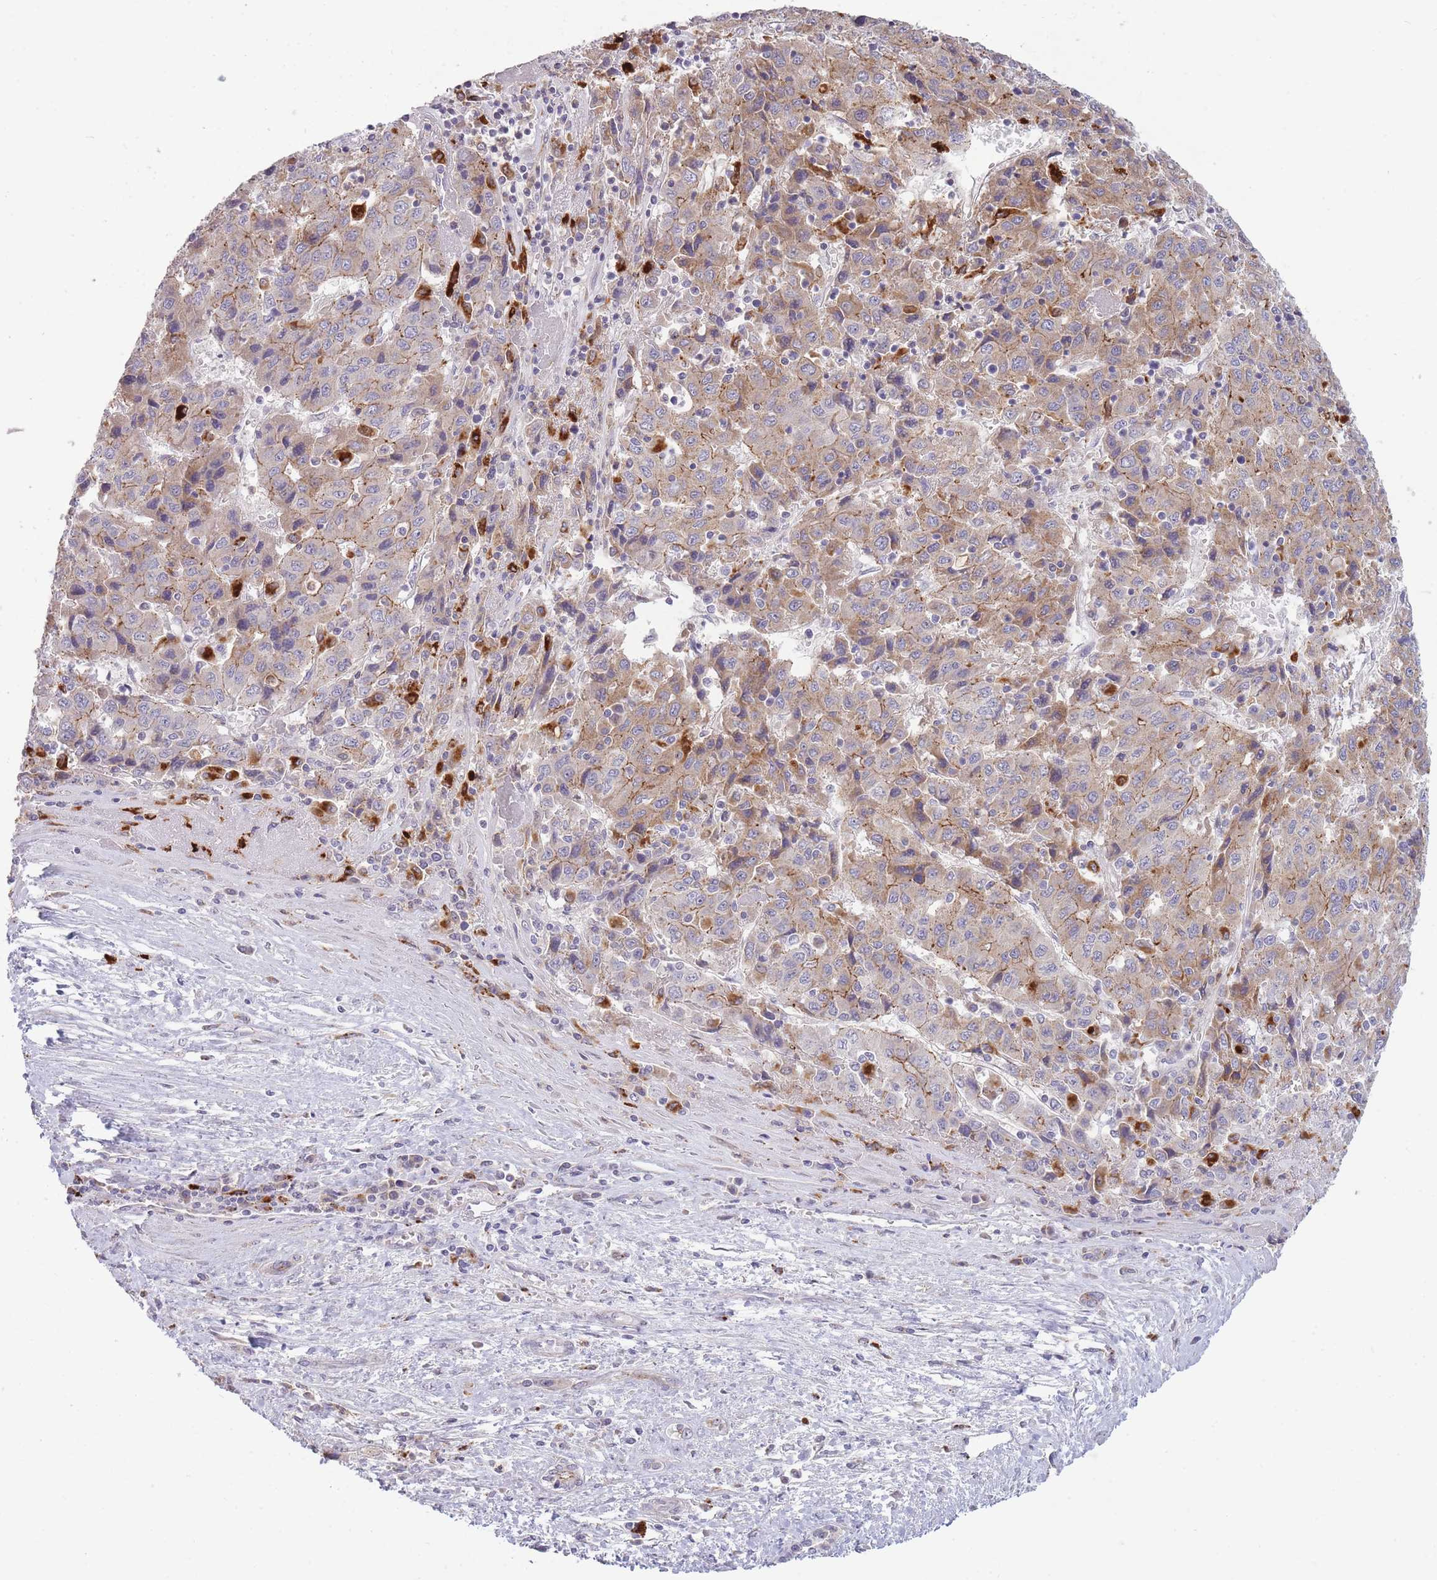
{"staining": {"intensity": "moderate", "quantity": "25%-75%", "location": "cytoplasmic/membranous"}, "tissue": "liver cancer", "cell_type": "Tumor cells", "image_type": "cancer", "snomed": [{"axis": "morphology", "description": "Carcinoma, Hepatocellular, NOS"}, {"axis": "topography", "description": "Liver"}], "caption": "Brown immunohistochemical staining in liver cancer (hepatocellular carcinoma) exhibits moderate cytoplasmic/membranous expression in approximately 25%-75% of tumor cells.", "gene": "TRIM61", "patient": {"sex": "female", "age": 53}}